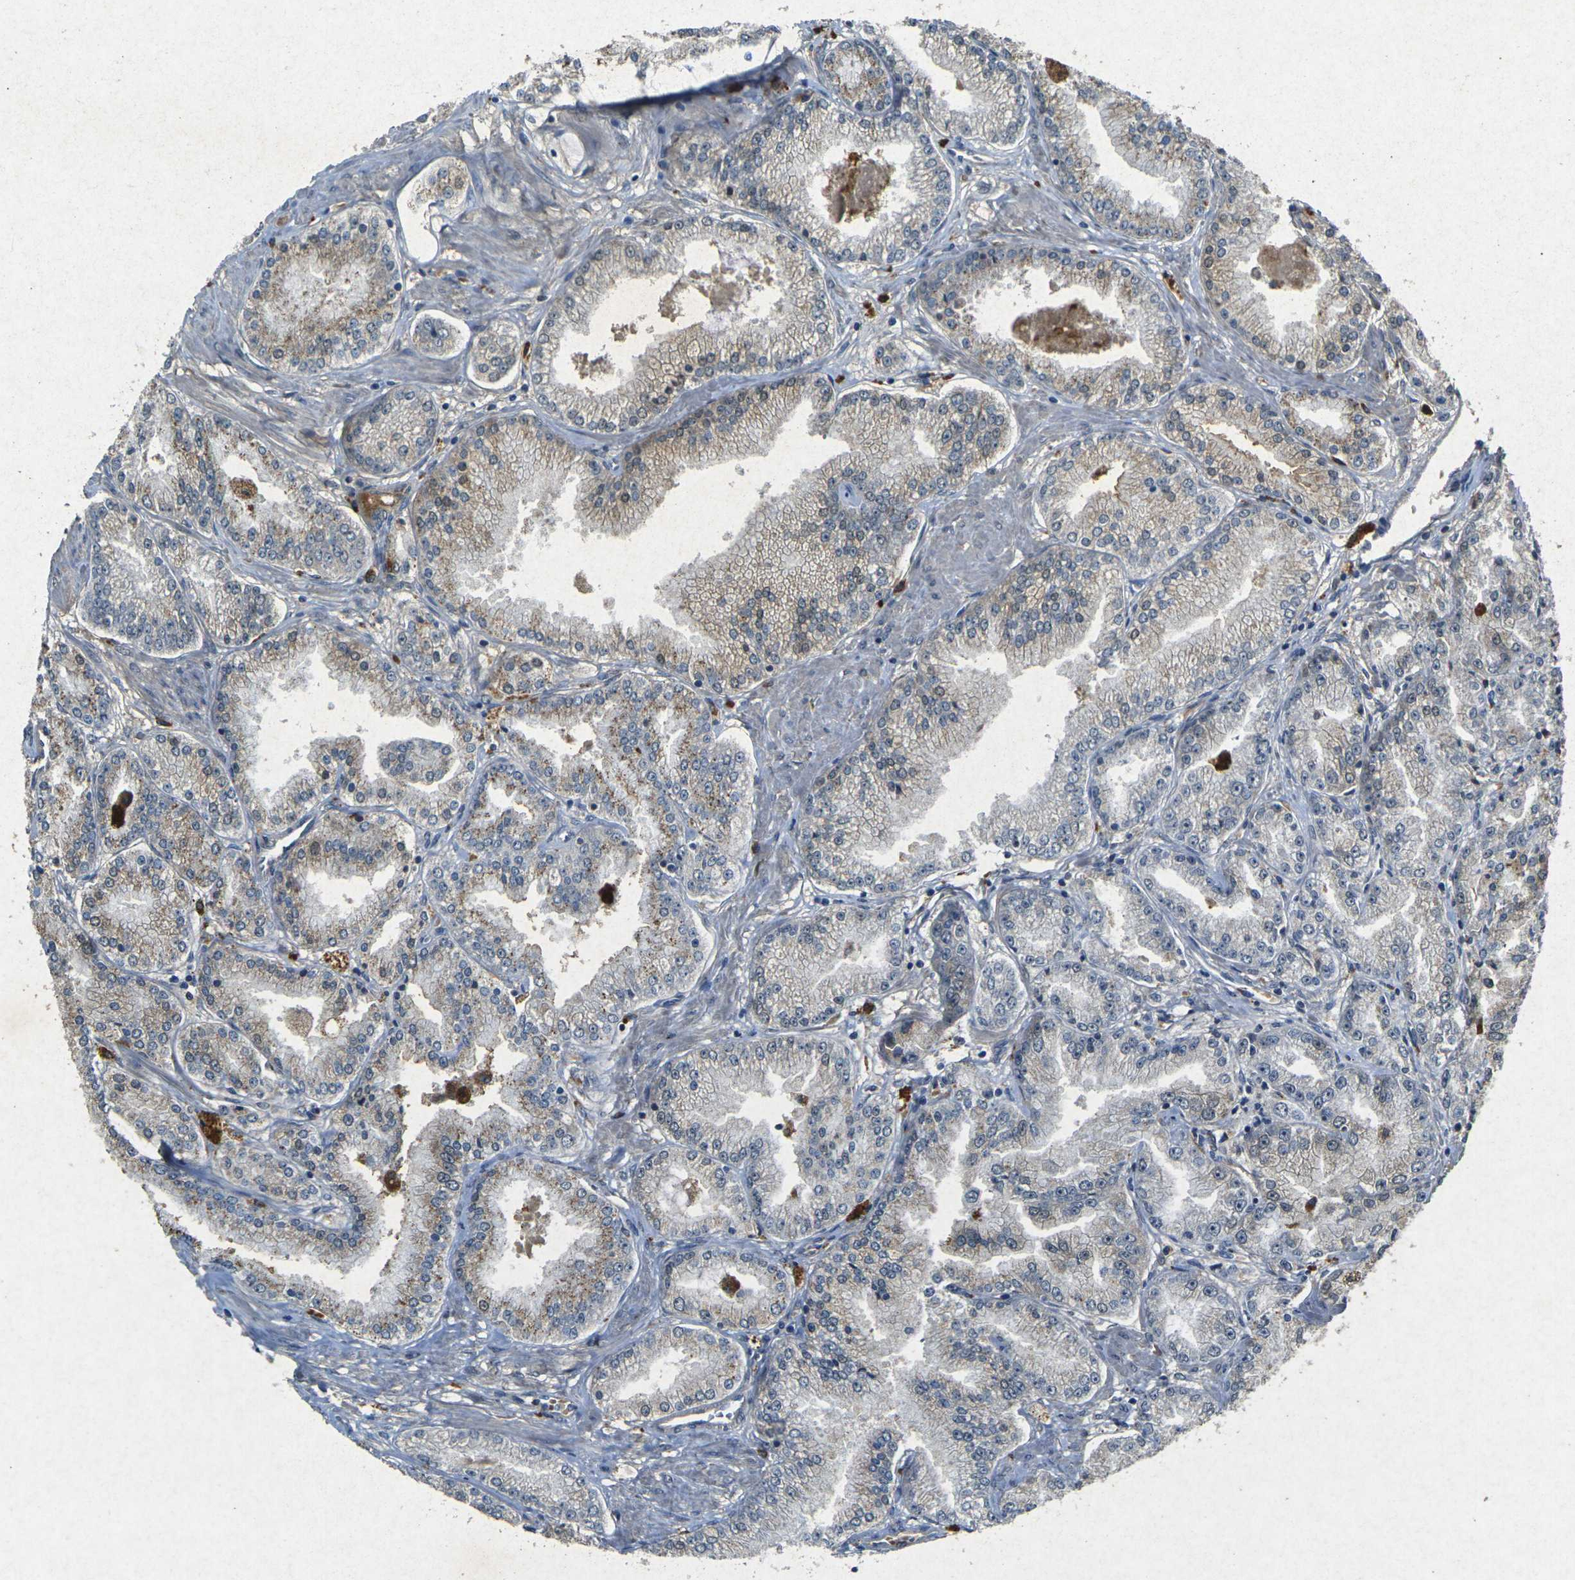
{"staining": {"intensity": "negative", "quantity": "none", "location": "none"}, "tissue": "prostate cancer", "cell_type": "Tumor cells", "image_type": "cancer", "snomed": [{"axis": "morphology", "description": "Adenocarcinoma, High grade"}, {"axis": "topography", "description": "Prostate"}], "caption": "Micrograph shows no significant protein positivity in tumor cells of prostate cancer (high-grade adenocarcinoma).", "gene": "RGMA", "patient": {"sex": "male", "age": 61}}